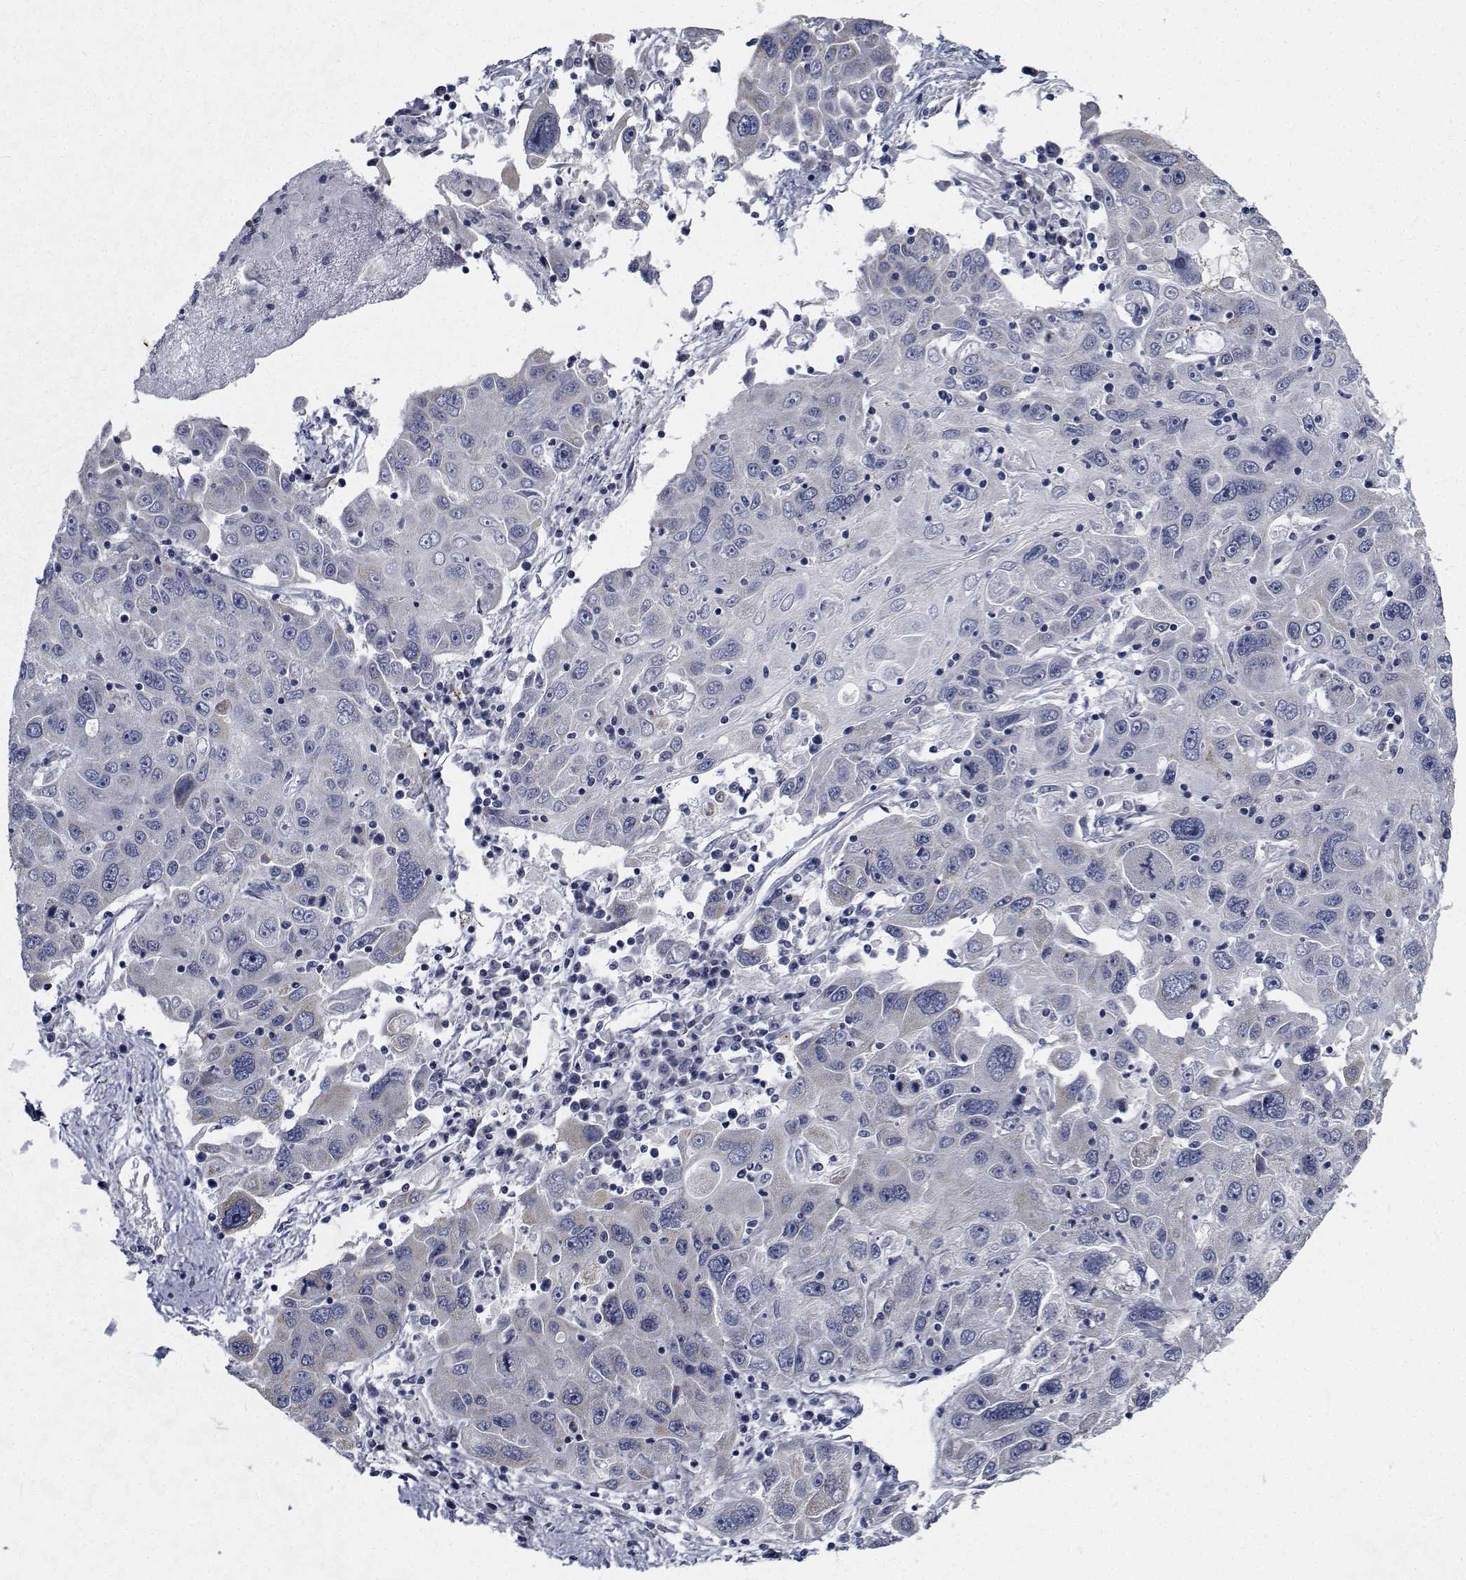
{"staining": {"intensity": "negative", "quantity": "none", "location": "none"}, "tissue": "stomach cancer", "cell_type": "Tumor cells", "image_type": "cancer", "snomed": [{"axis": "morphology", "description": "Adenocarcinoma, NOS"}, {"axis": "topography", "description": "Stomach"}], "caption": "Tumor cells are negative for brown protein staining in adenocarcinoma (stomach).", "gene": "TTBK1", "patient": {"sex": "male", "age": 56}}